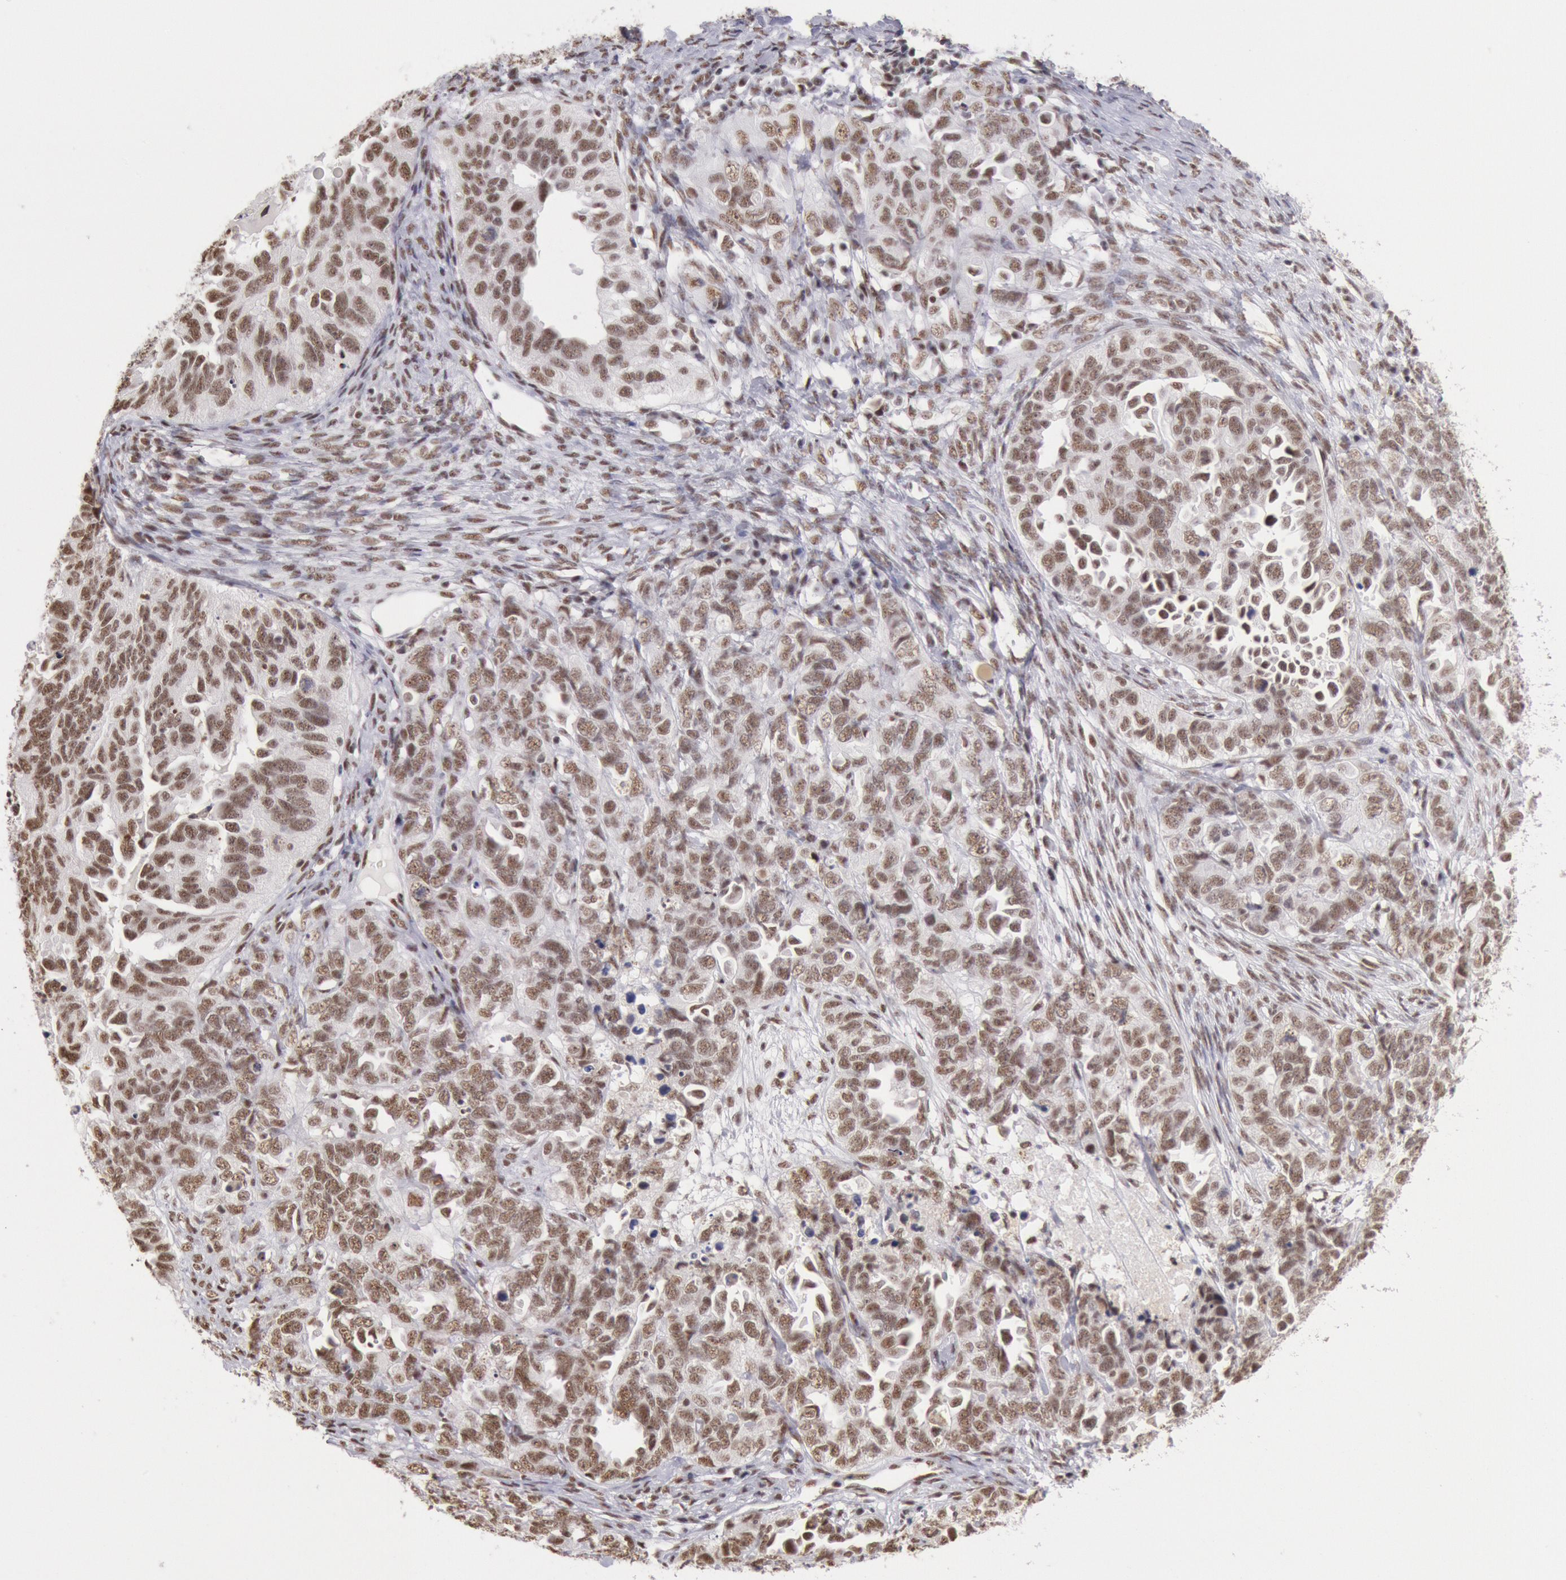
{"staining": {"intensity": "moderate", "quantity": ">75%", "location": "nuclear"}, "tissue": "ovarian cancer", "cell_type": "Tumor cells", "image_type": "cancer", "snomed": [{"axis": "morphology", "description": "Cystadenocarcinoma, serous, NOS"}, {"axis": "topography", "description": "Ovary"}], "caption": "A micrograph of human ovarian cancer stained for a protein shows moderate nuclear brown staining in tumor cells. The protein of interest is stained brown, and the nuclei are stained in blue (DAB (3,3'-diaminobenzidine) IHC with brightfield microscopy, high magnification).", "gene": "SNRPD3", "patient": {"sex": "female", "age": 82}}